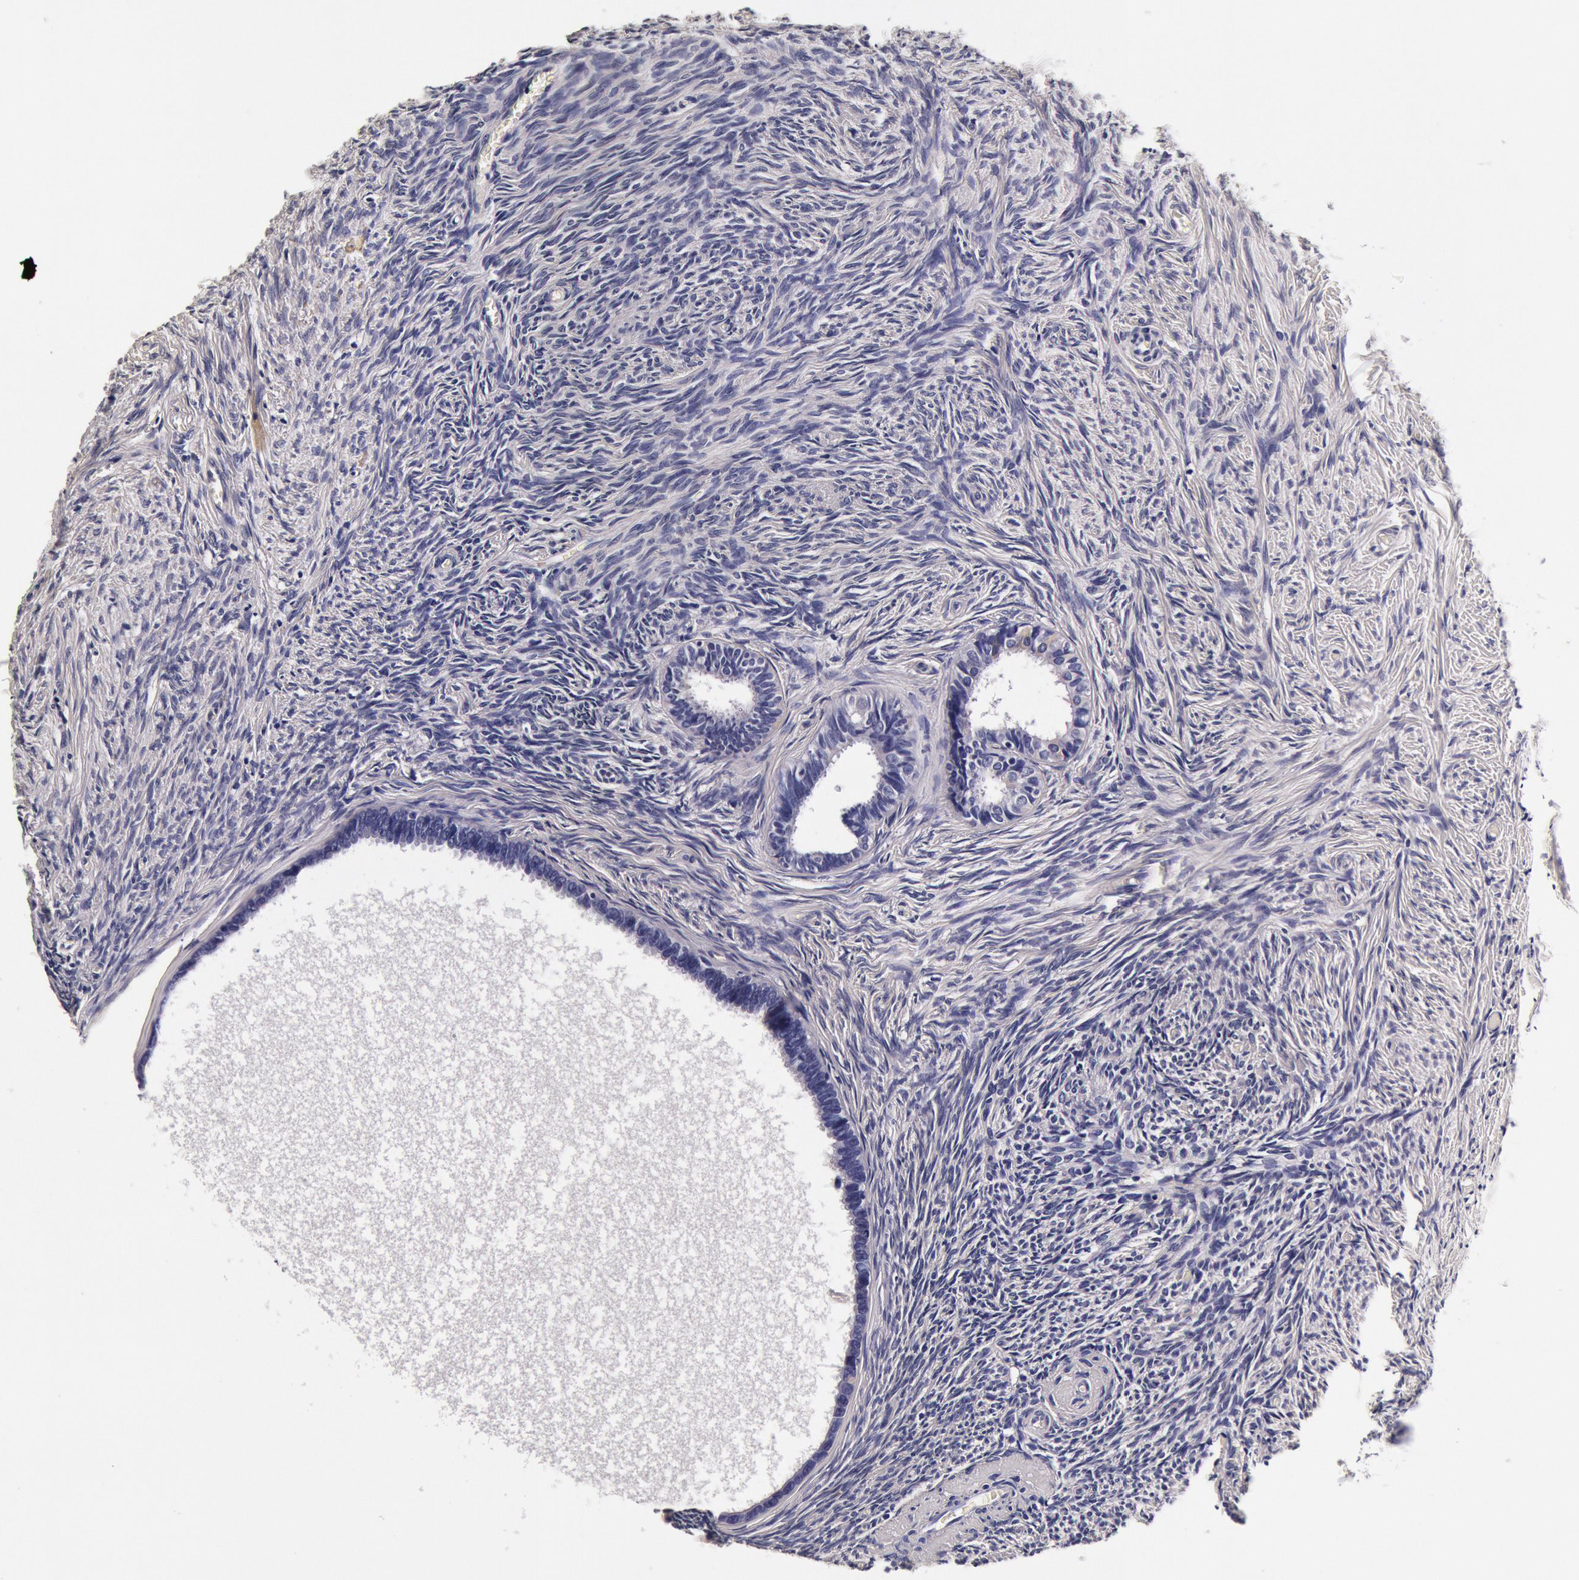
{"staining": {"intensity": "negative", "quantity": "none", "location": "none"}, "tissue": "ovary", "cell_type": "Follicle cells", "image_type": "normal", "snomed": [{"axis": "morphology", "description": "Normal tissue, NOS"}, {"axis": "topography", "description": "Ovary"}], "caption": "Photomicrograph shows no significant protein positivity in follicle cells of normal ovary. (Immunohistochemistry (ihc), brightfield microscopy, high magnification).", "gene": "CCDC22", "patient": {"sex": "female", "age": 54}}